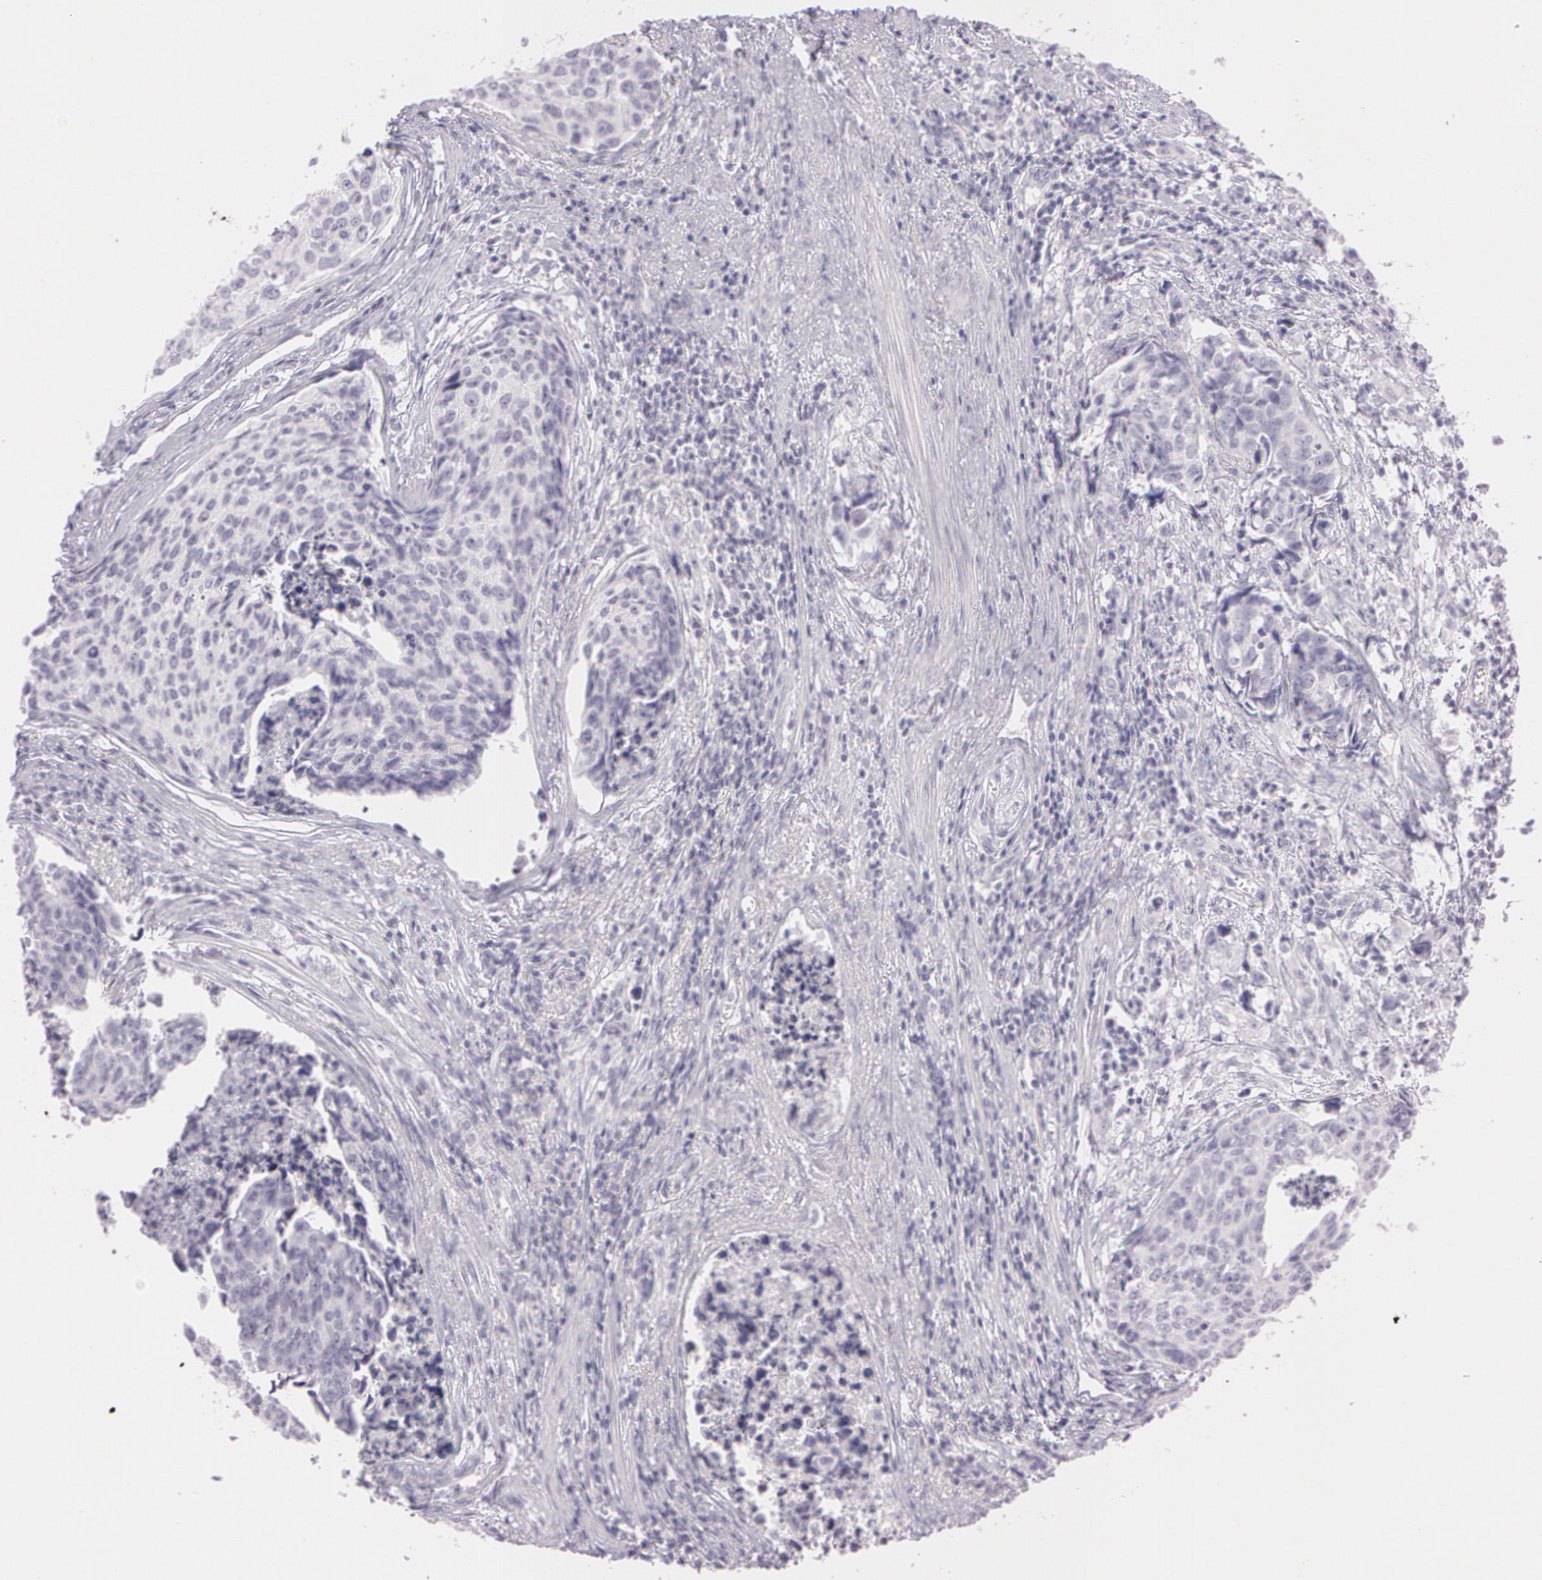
{"staining": {"intensity": "negative", "quantity": "none", "location": "none"}, "tissue": "urothelial cancer", "cell_type": "Tumor cells", "image_type": "cancer", "snomed": [{"axis": "morphology", "description": "Urothelial carcinoma, High grade"}, {"axis": "topography", "description": "Urinary bladder"}], "caption": "This is an immunohistochemistry histopathology image of high-grade urothelial carcinoma. There is no positivity in tumor cells.", "gene": "OTC", "patient": {"sex": "male", "age": 81}}